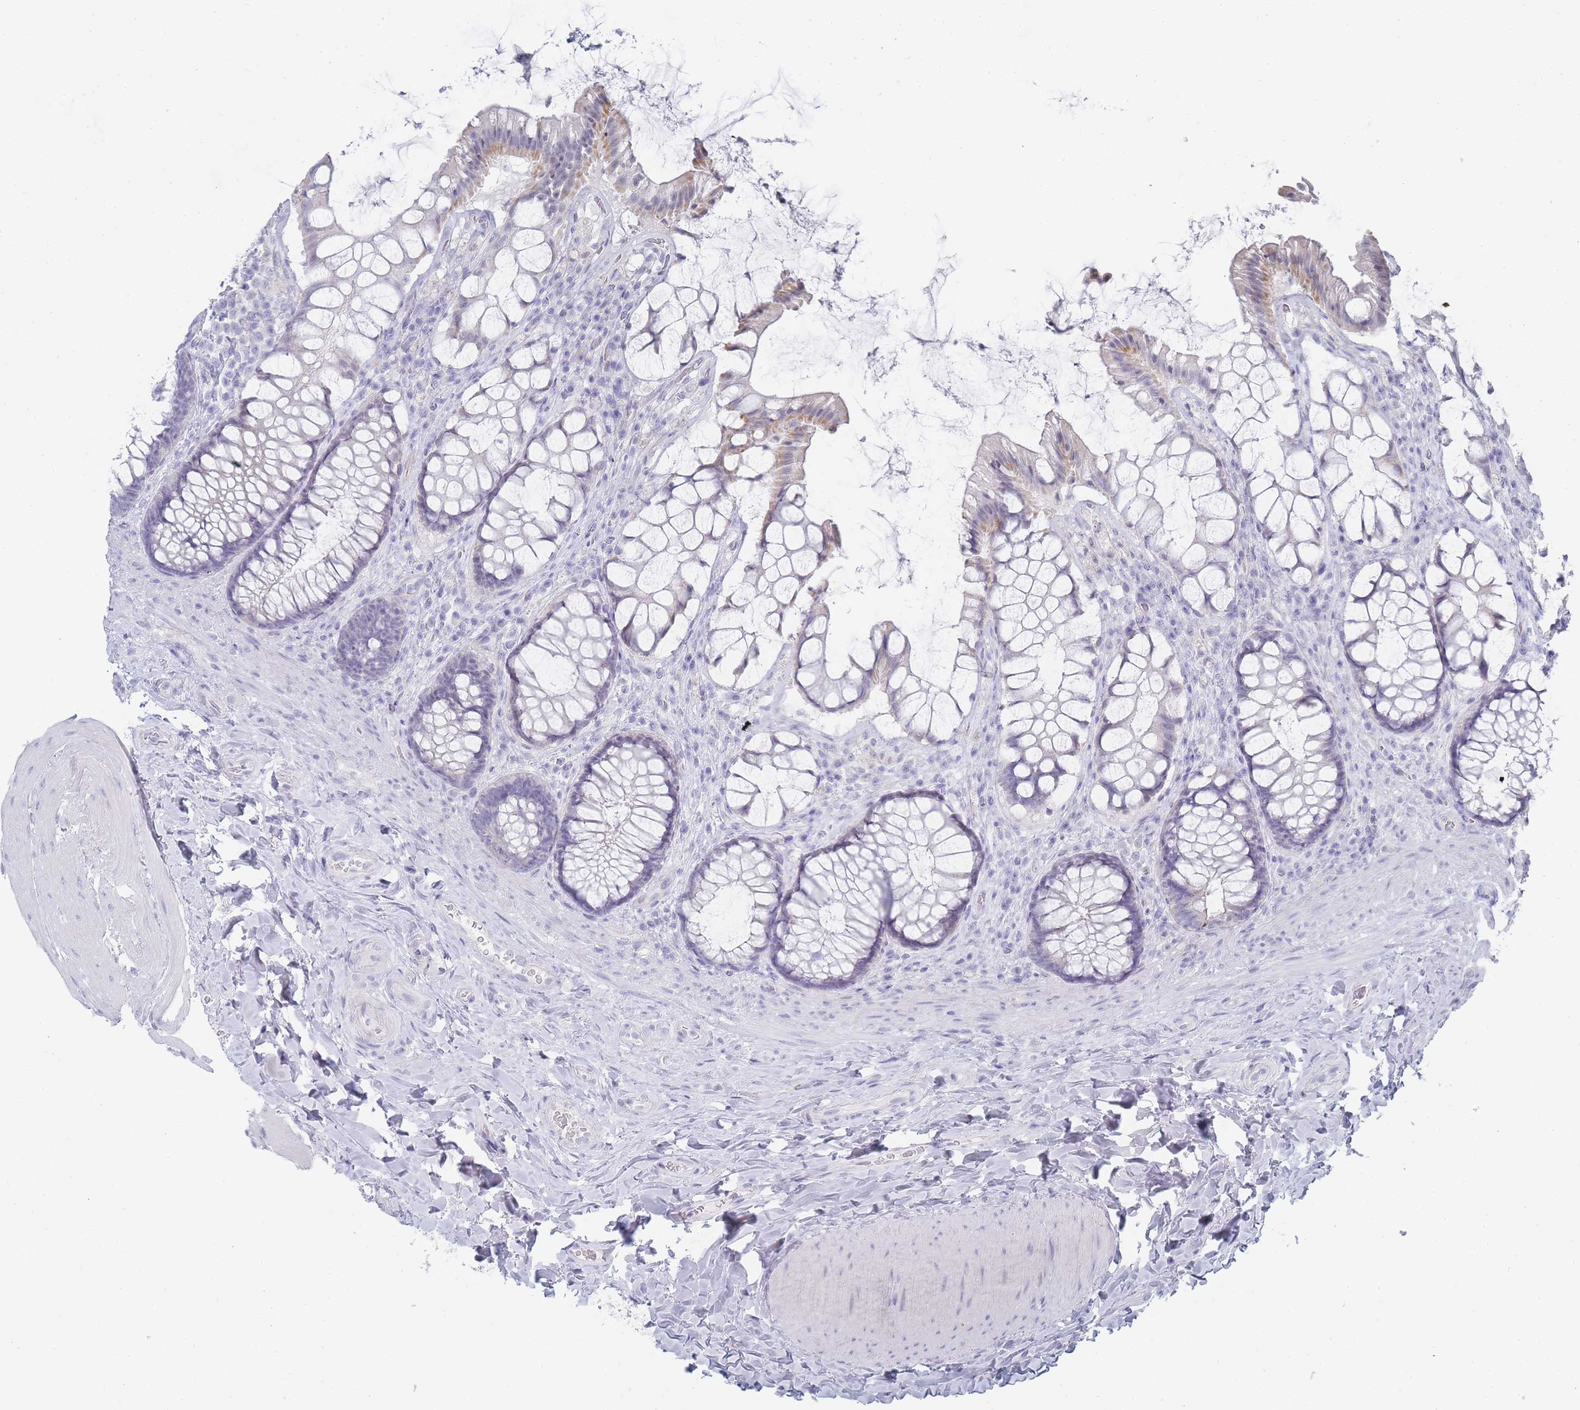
{"staining": {"intensity": "weak", "quantity": "<25%", "location": "cytoplasmic/membranous"}, "tissue": "rectum", "cell_type": "Glandular cells", "image_type": "normal", "snomed": [{"axis": "morphology", "description": "Normal tissue, NOS"}, {"axis": "topography", "description": "Rectum"}], "caption": "This is an immunohistochemistry micrograph of unremarkable human rectum. There is no positivity in glandular cells.", "gene": "IMPG1", "patient": {"sex": "female", "age": 58}}